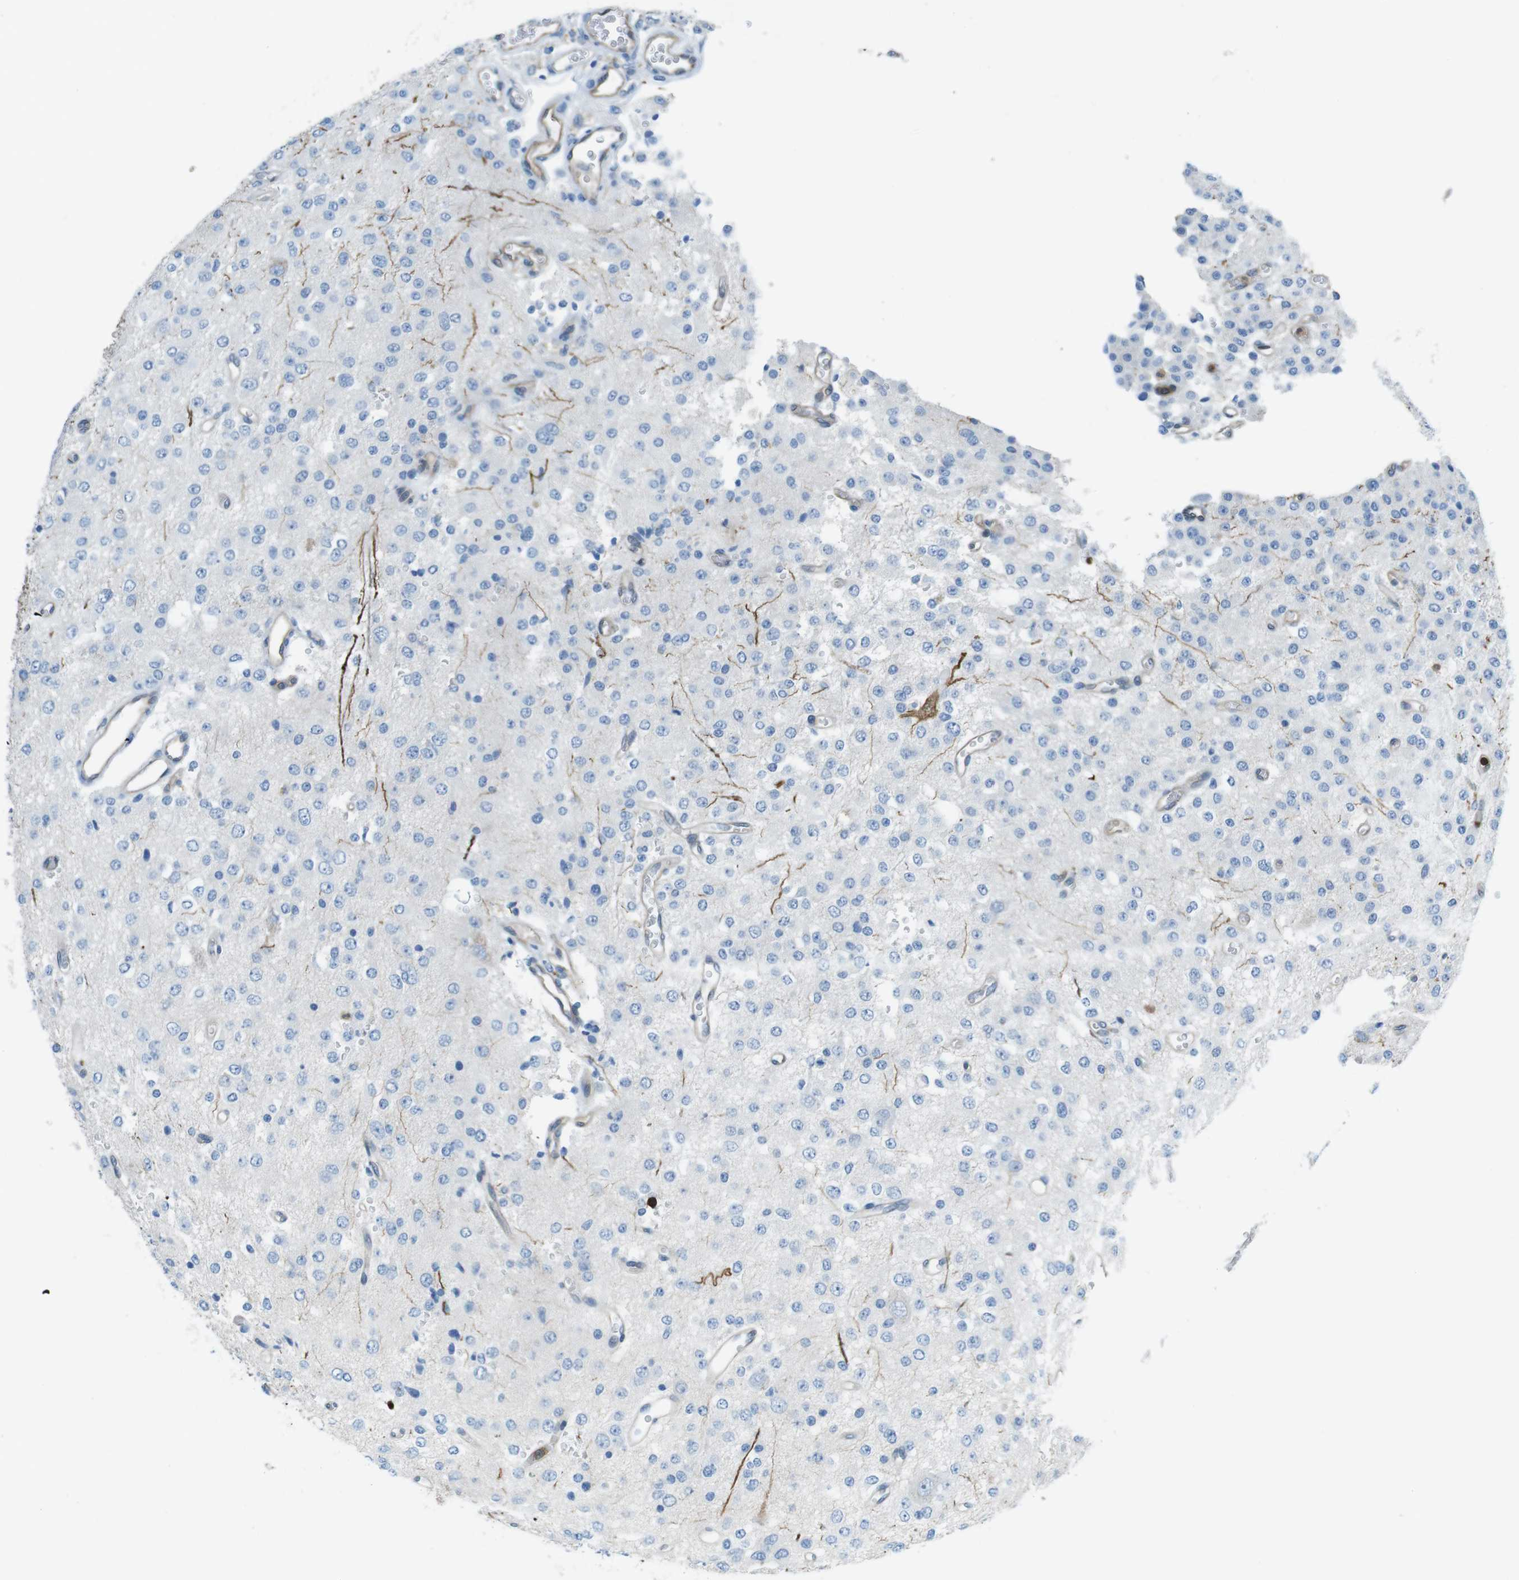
{"staining": {"intensity": "negative", "quantity": "none", "location": "none"}, "tissue": "glioma", "cell_type": "Tumor cells", "image_type": "cancer", "snomed": [{"axis": "morphology", "description": "Glioma, malignant, Low grade"}, {"axis": "topography", "description": "Brain"}], "caption": "This is a image of IHC staining of glioma, which shows no expression in tumor cells.", "gene": "TES", "patient": {"sex": "male", "age": 38}}